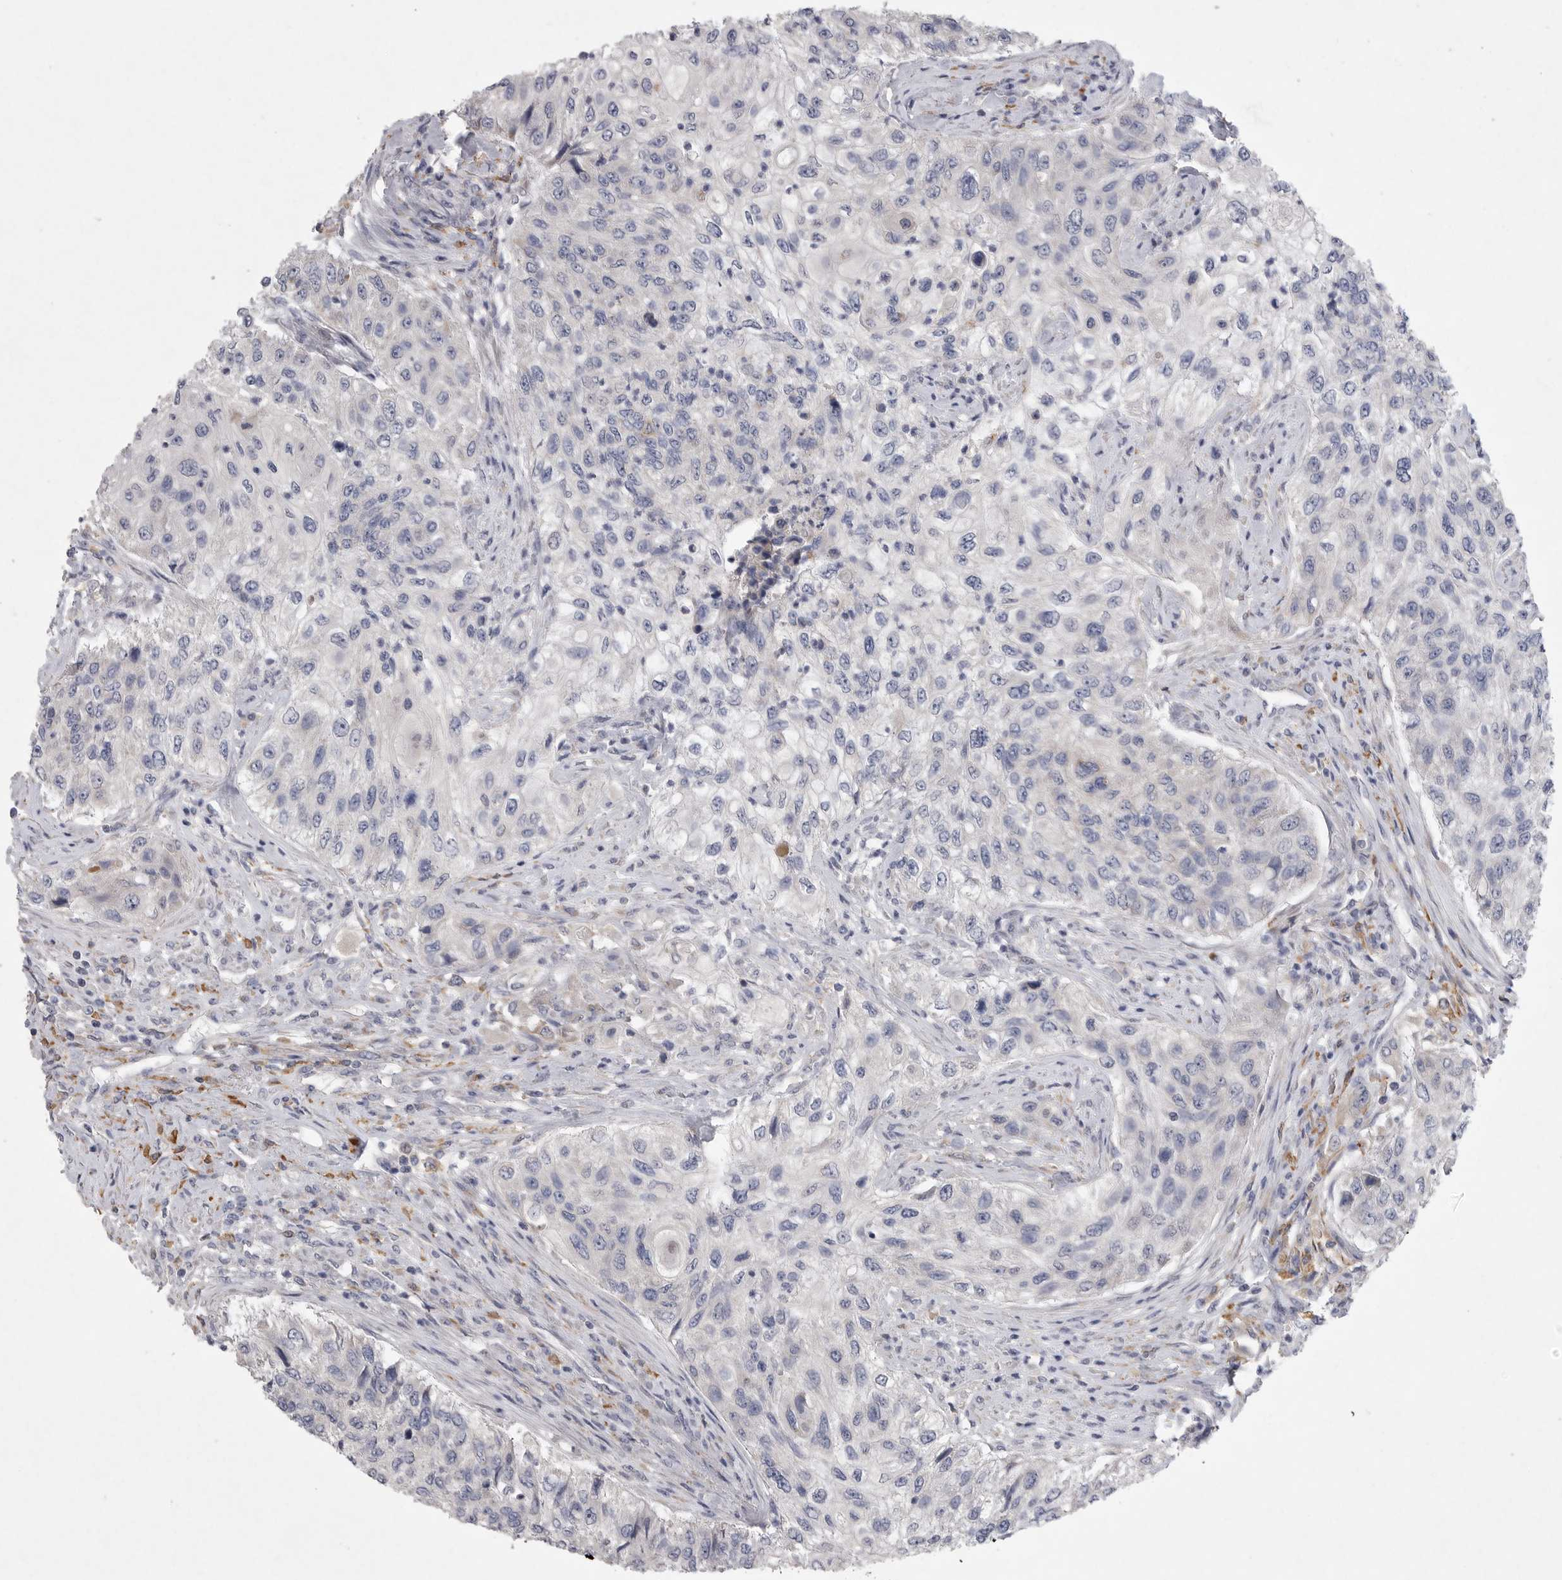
{"staining": {"intensity": "negative", "quantity": "none", "location": "none"}, "tissue": "urothelial cancer", "cell_type": "Tumor cells", "image_type": "cancer", "snomed": [{"axis": "morphology", "description": "Urothelial carcinoma, High grade"}, {"axis": "topography", "description": "Urinary bladder"}], "caption": "The photomicrograph displays no staining of tumor cells in urothelial cancer. (Brightfield microscopy of DAB immunohistochemistry at high magnification).", "gene": "EDEM3", "patient": {"sex": "female", "age": 60}}